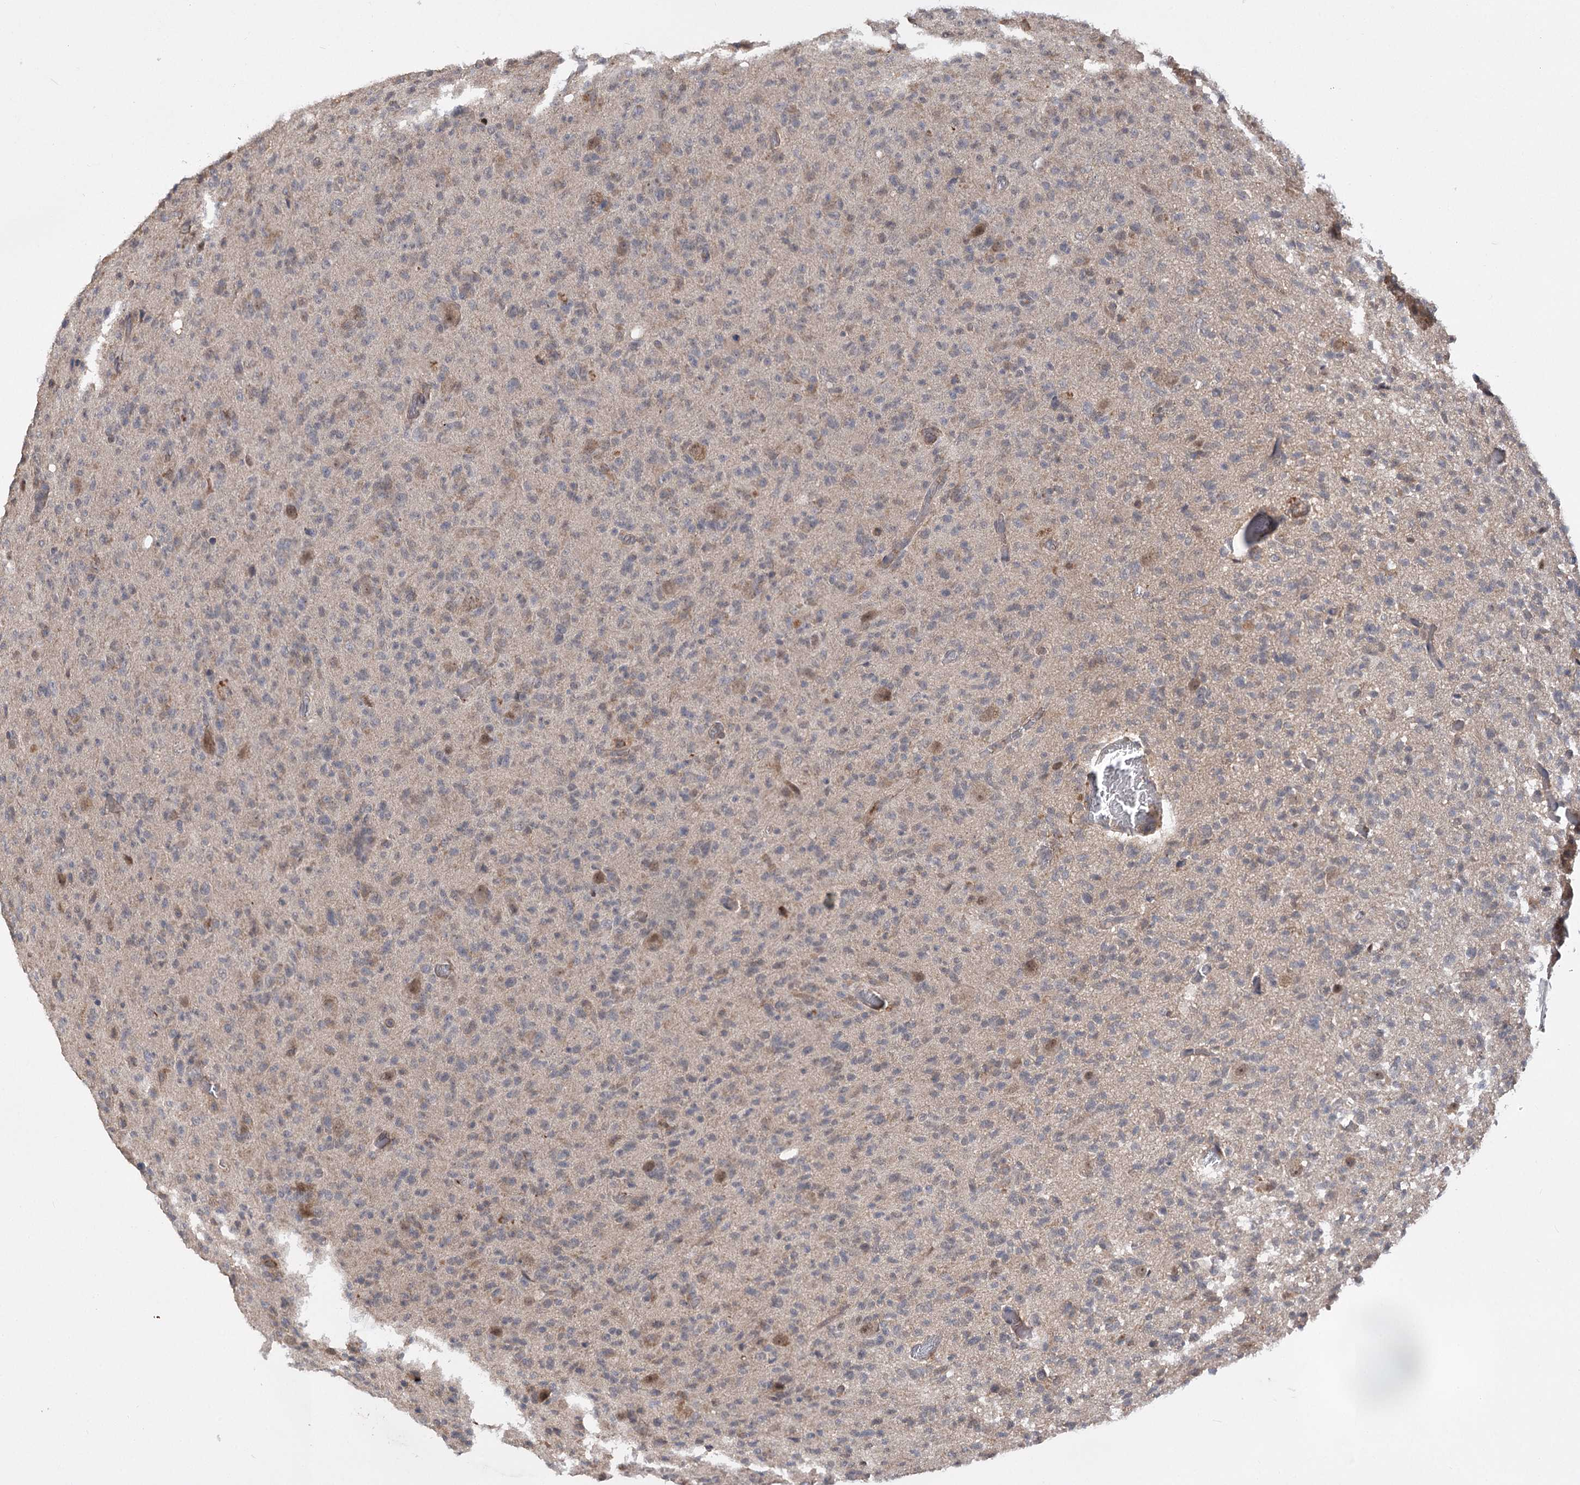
{"staining": {"intensity": "weak", "quantity": "<25%", "location": "cytoplasmic/membranous,nuclear"}, "tissue": "glioma", "cell_type": "Tumor cells", "image_type": "cancer", "snomed": [{"axis": "morphology", "description": "Glioma, malignant, High grade"}, {"axis": "topography", "description": "Brain"}], "caption": "There is no significant expression in tumor cells of glioma. The staining was performed using DAB to visualize the protein expression in brown, while the nuclei were stained in blue with hematoxylin (Magnification: 20x).", "gene": "TENM2", "patient": {"sex": "female", "age": 57}}